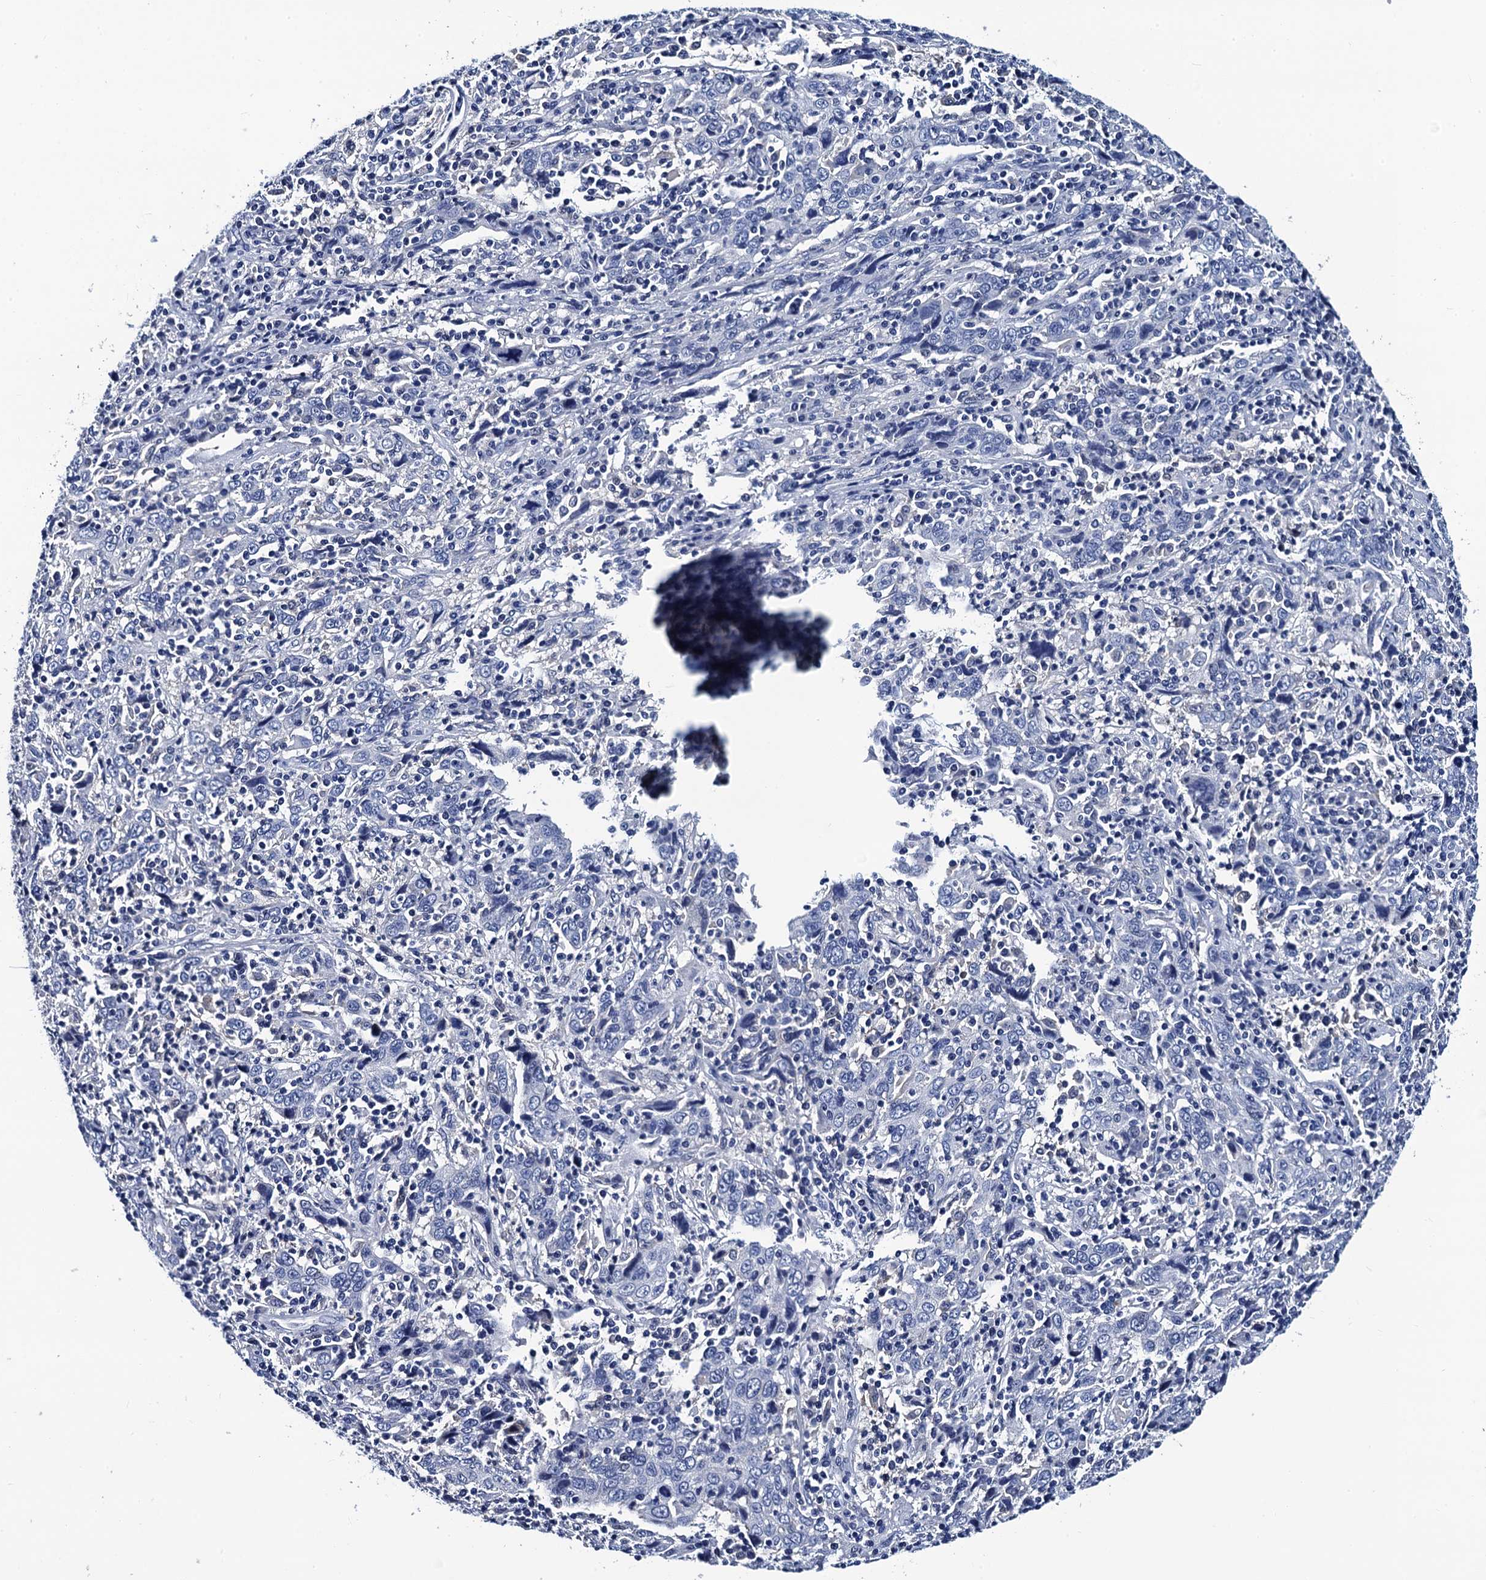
{"staining": {"intensity": "negative", "quantity": "none", "location": "none"}, "tissue": "cervical cancer", "cell_type": "Tumor cells", "image_type": "cancer", "snomed": [{"axis": "morphology", "description": "Squamous cell carcinoma, NOS"}, {"axis": "topography", "description": "Cervix"}], "caption": "The photomicrograph demonstrates no staining of tumor cells in cervical cancer (squamous cell carcinoma).", "gene": "LRRC30", "patient": {"sex": "female", "age": 46}}